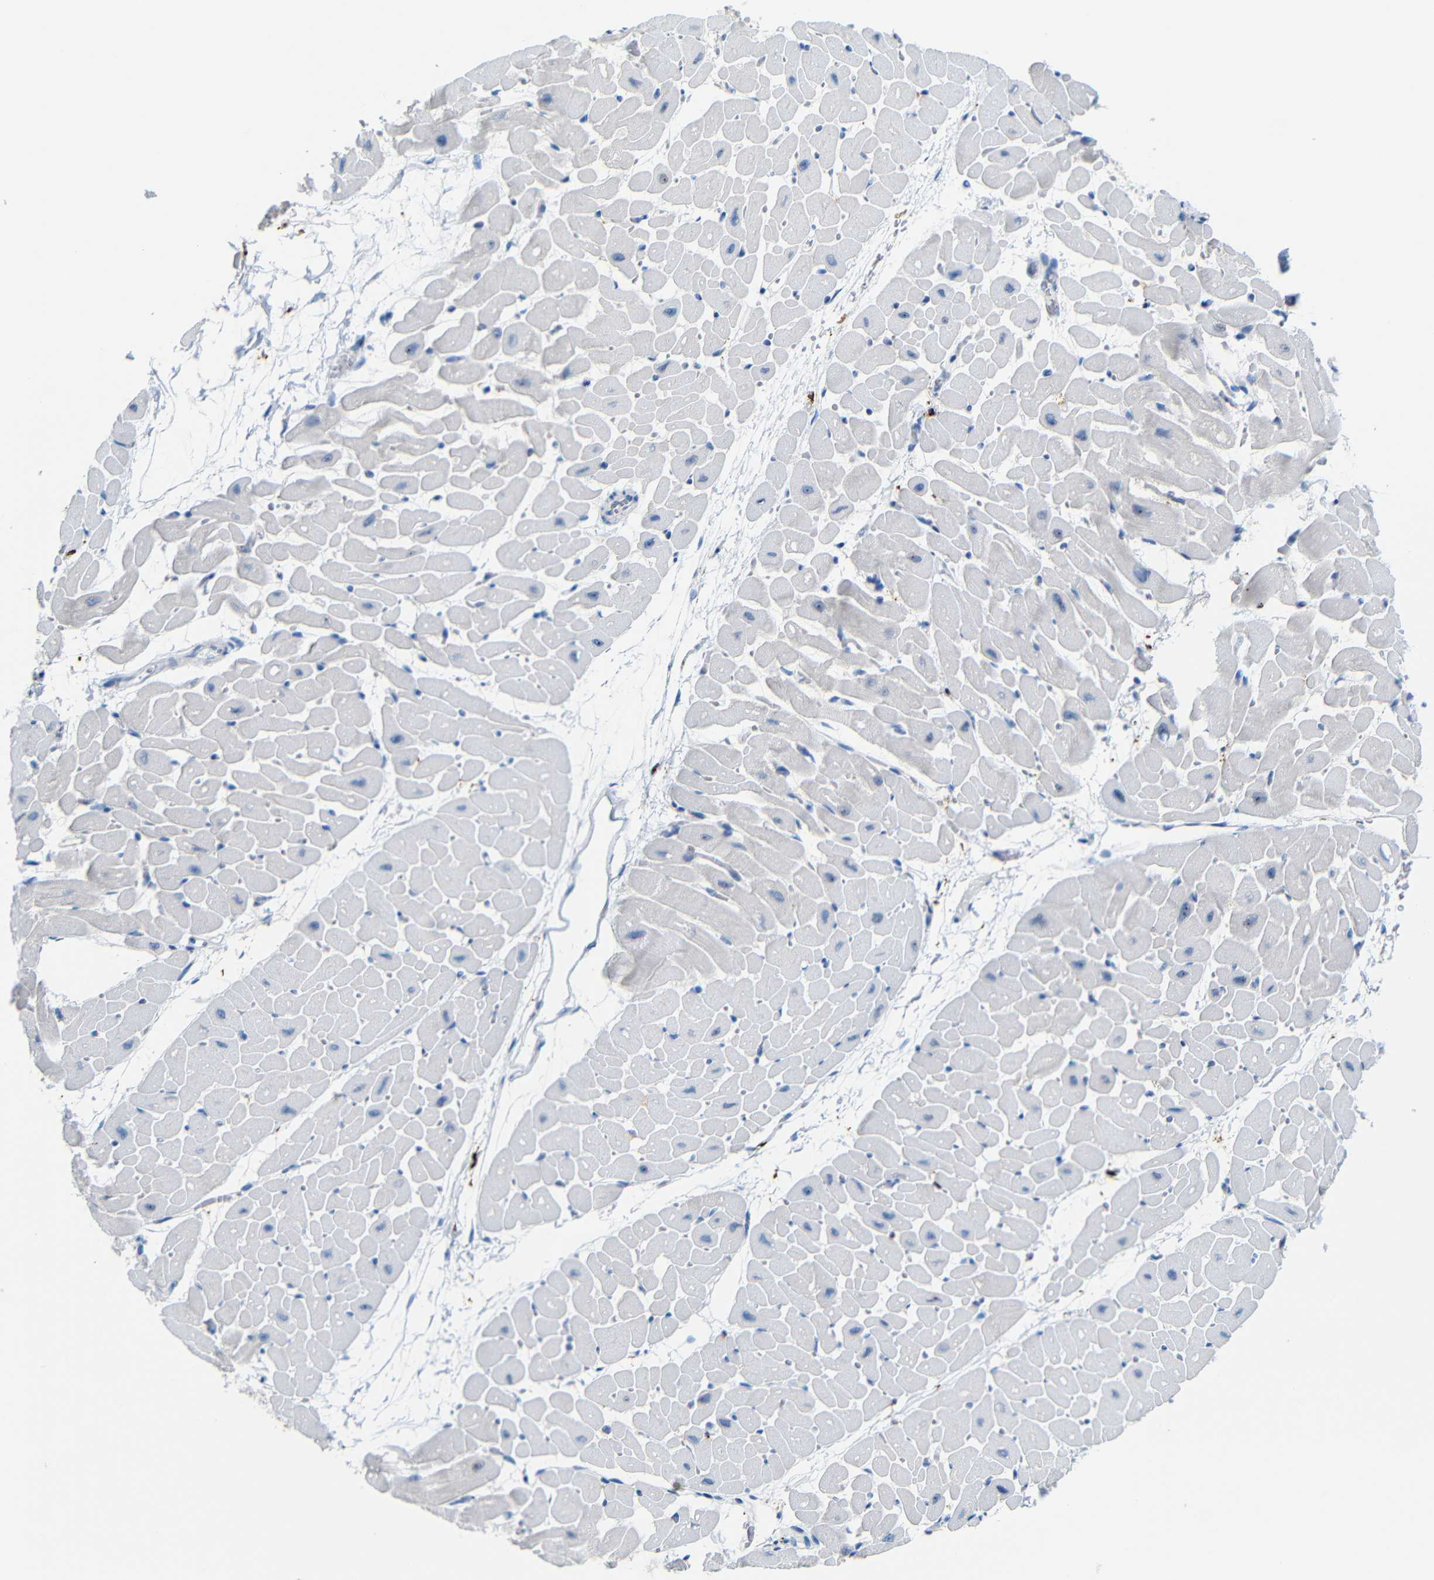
{"staining": {"intensity": "negative", "quantity": "none", "location": "none"}, "tissue": "heart muscle", "cell_type": "Cardiomyocytes", "image_type": "normal", "snomed": [{"axis": "morphology", "description": "Normal tissue, NOS"}, {"axis": "topography", "description": "Heart"}], "caption": "The histopathology image exhibits no staining of cardiomyocytes in normal heart muscle.", "gene": "C1orf210", "patient": {"sex": "male", "age": 45}}